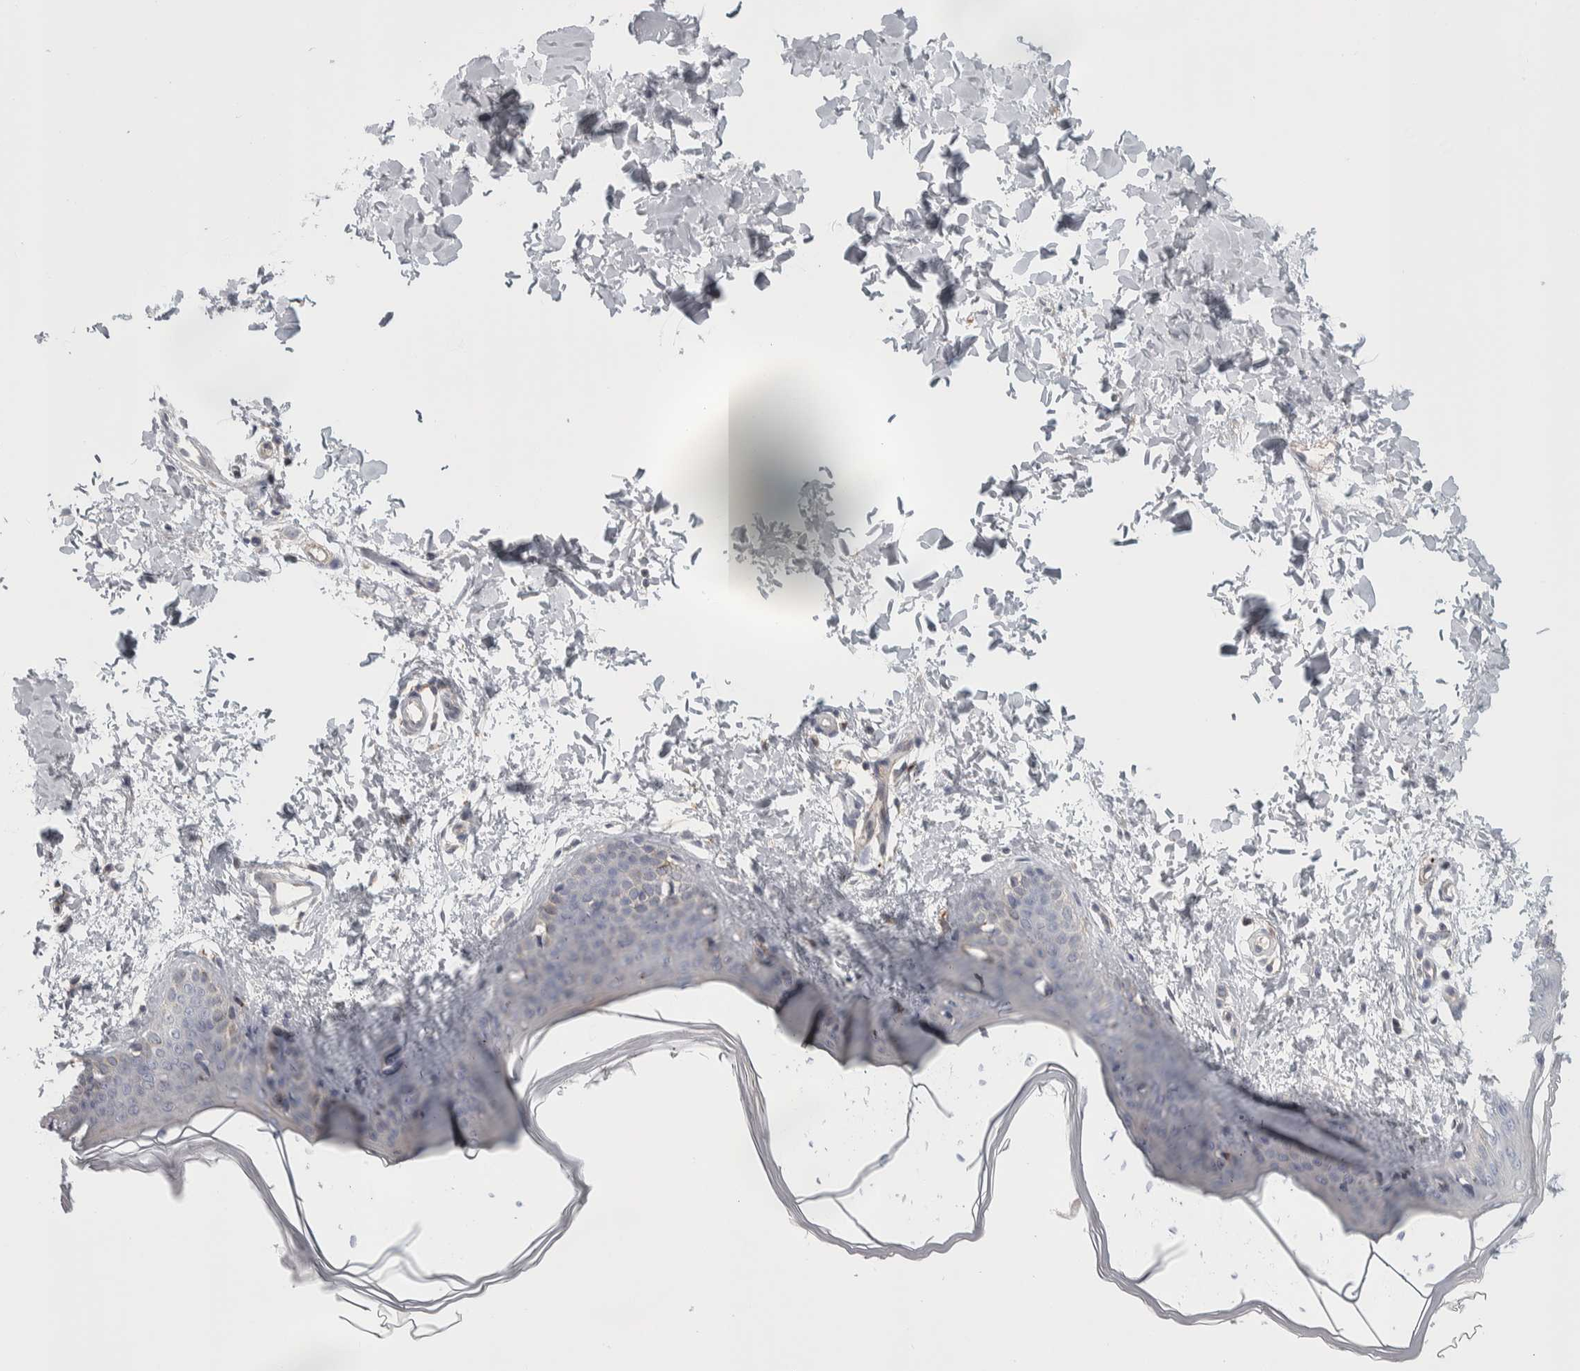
{"staining": {"intensity": "negative", "quantity": "none", "location": "none"}, "tissue": "skin", "cell_type": "Fibroblasts", "image_type": "normal", "snomed": [{"axis": "morphology", "description": "Normal tissue, NOS"}, {"axis": "topography", "description": "Skin"}], "caption": "Fibroblasts show no significant protein expression in benign skin.", "gene": "ZNF862", "patient": {"sex": "female", "age": 17}}